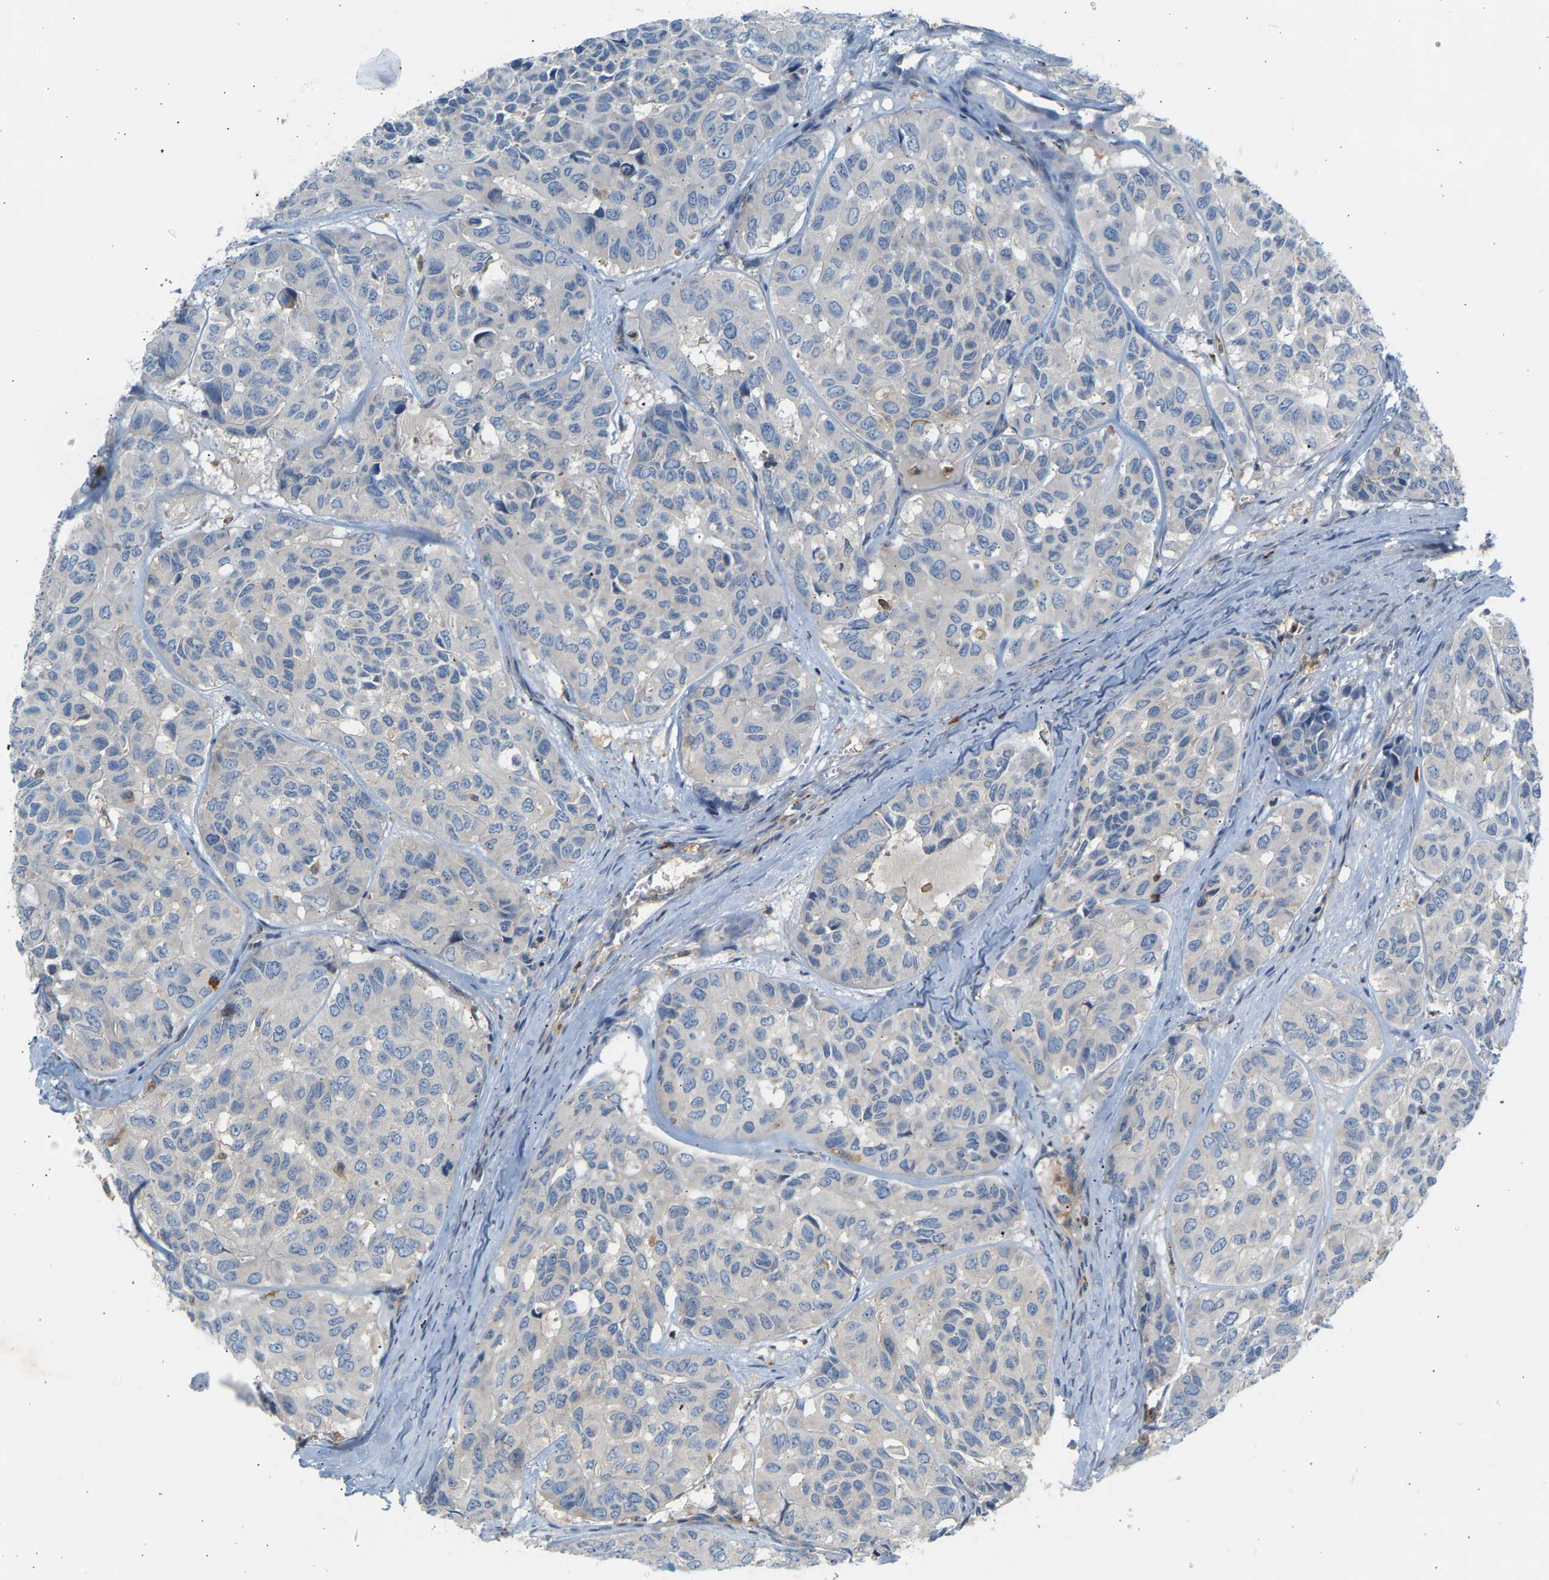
{"staining": {"intensity": "negative", "quantity": "none", "location": "none"}, "tissue": "head and neck cancer", "cell_type": "Tumor cells", "image_type": "cancer", "snomed": [{"axis": "morphology", "description": "Adenocarcinoma, NOS"}, {"axis": "topography", "description": "Salivary gland, NOS"}, {"axis": "topography", "description": "Head-Neck"}], "caption": "A high-resolution micrograph shows IHC staining of head and neck adenocarcinoma, which demonstrates no significant expression in tumor cells.", "gene": "FNBP1", "patient": {"sex": "female", "age": 76}}